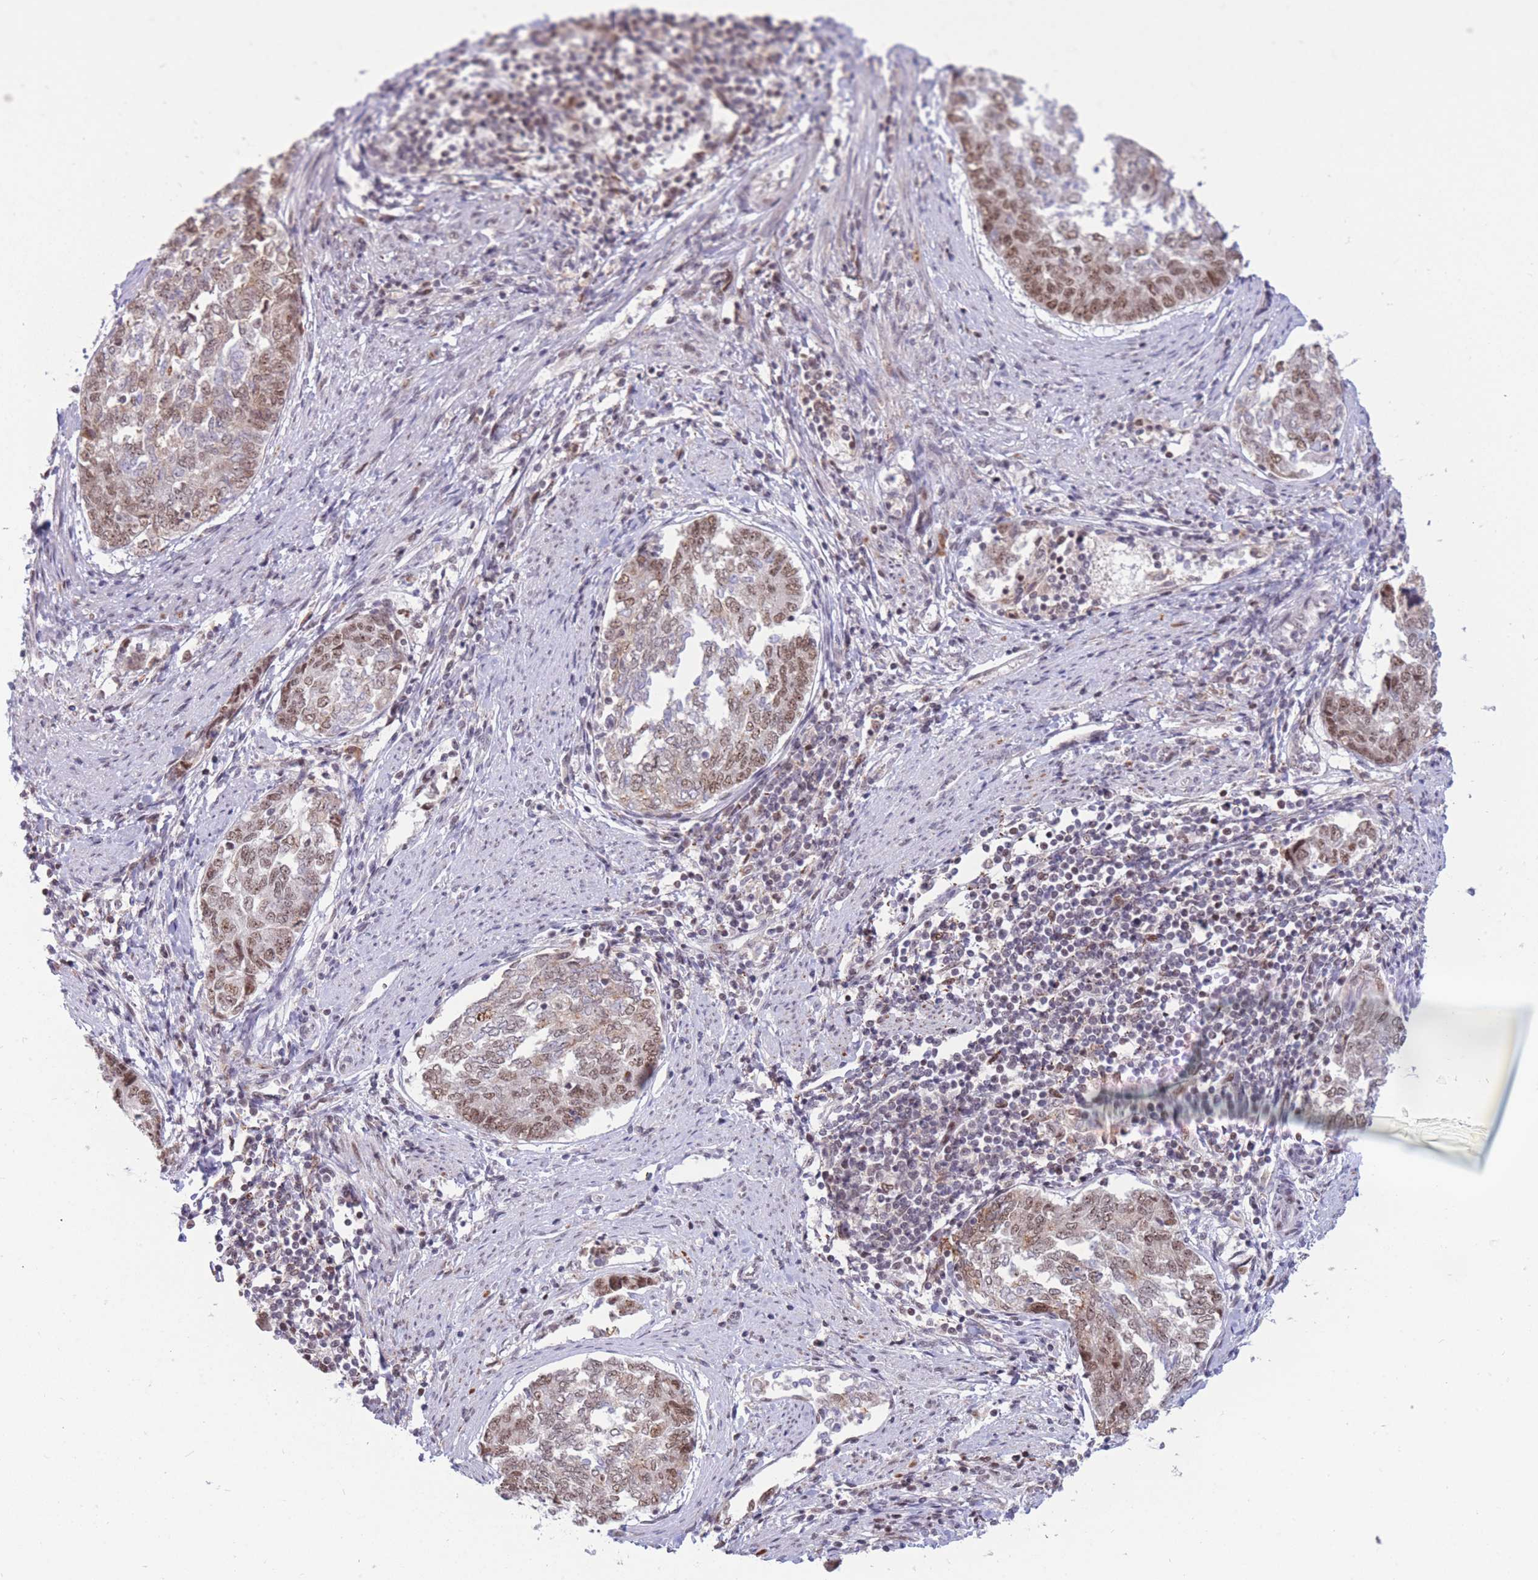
{"staining": {"intensity": "moderate", "quantity": ">75%", "location": "nuclear"}, "tissue": "endometrial cancer", "cell_type": "Tumor cells", "image_type": "cancer", "snomed": [{"axis": "morphology", "description": "Adenocarcinoma, NOS"}, {"axis": "topography", "description": "Endometrium"}], "caption": "Human endometrial cancer stained with a protein marker displays moderate staining in tumor cells.", "gene": "TARBP2", "patient": {"sex": "female", "age": 80}}